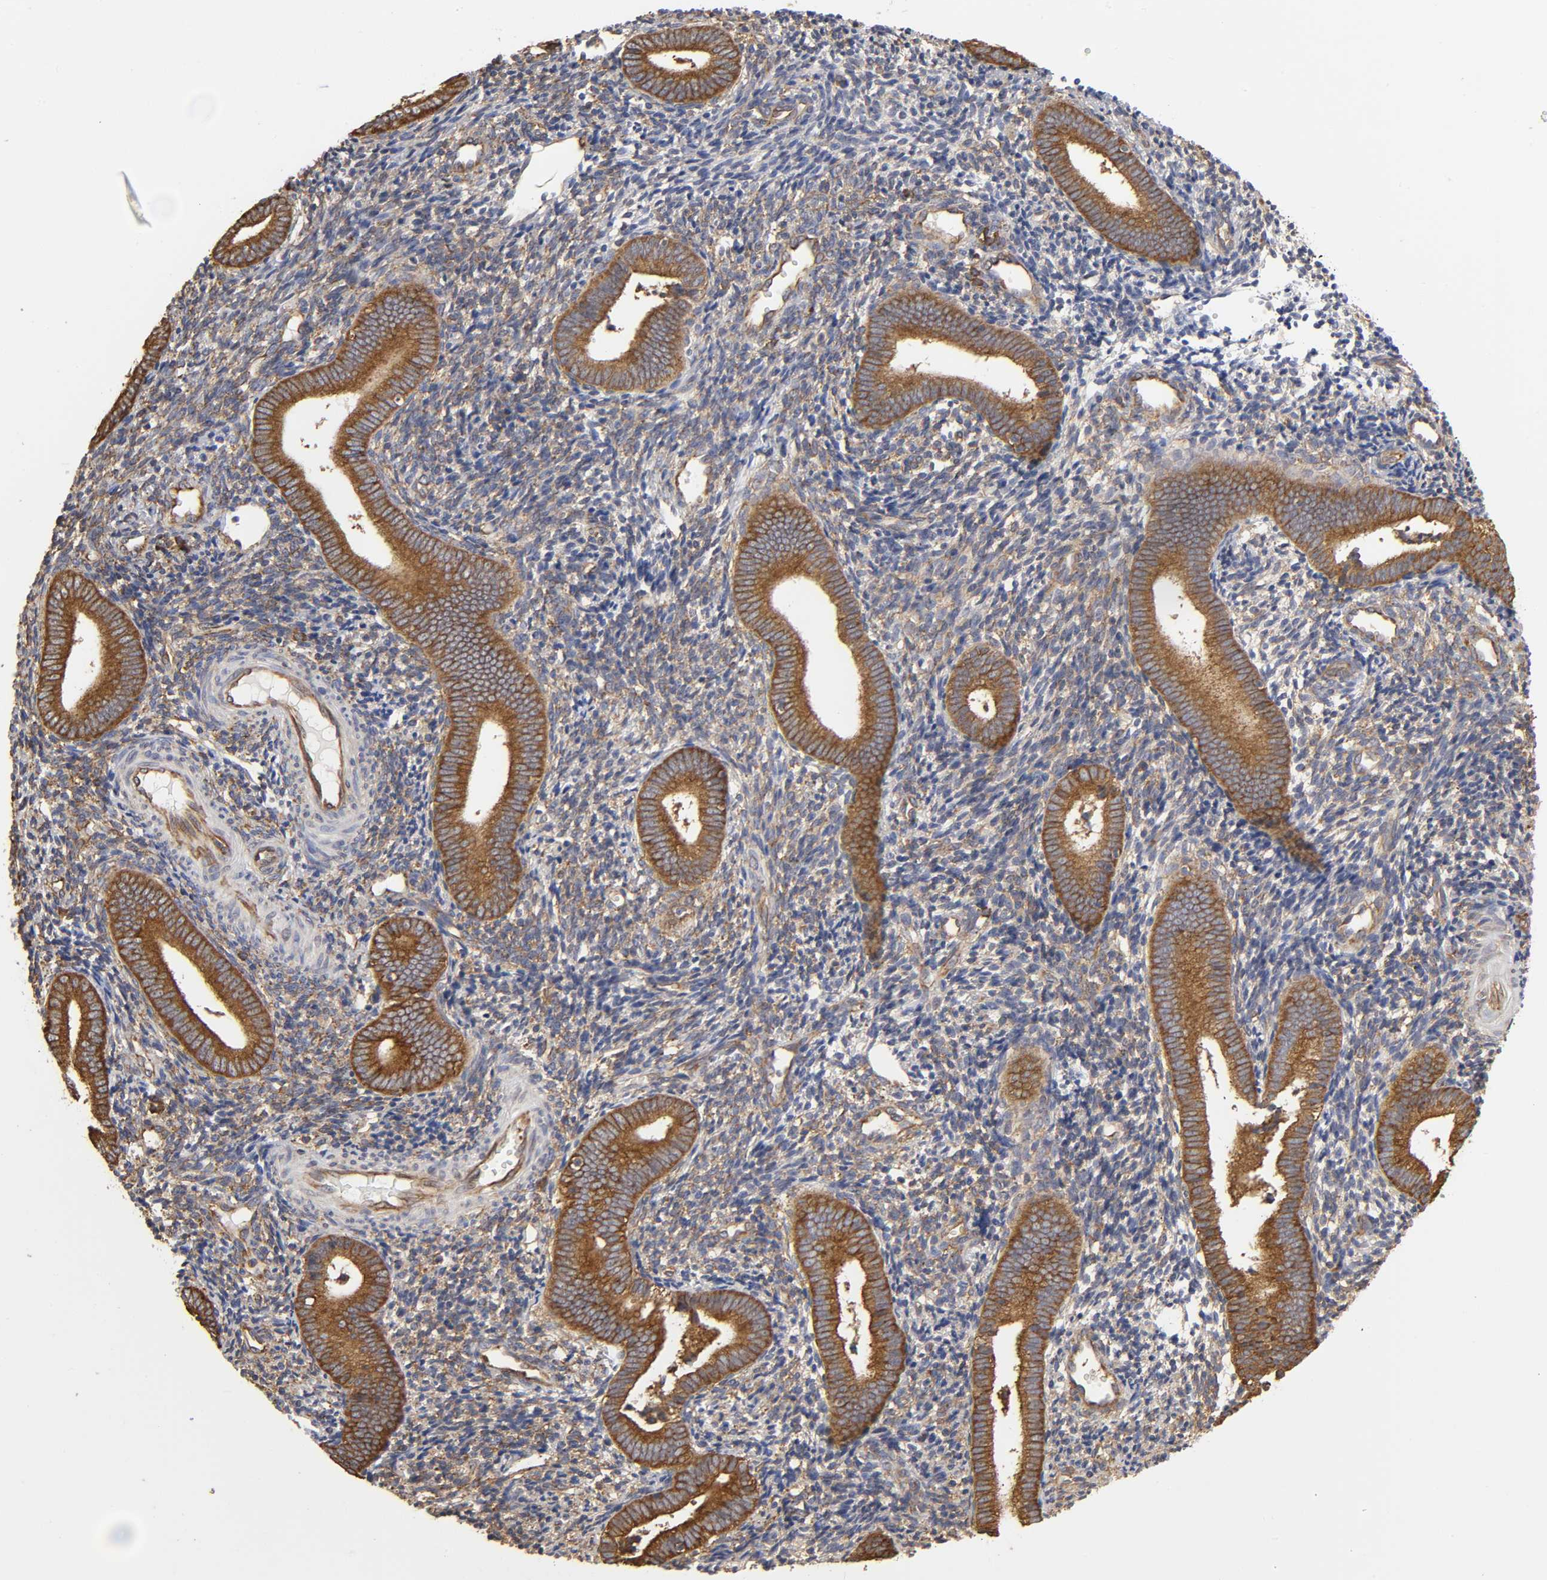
{"staining": {"intensity": "moderate", "quantity": ">75%", "location": "cytoplasmic/membranous"}, "tissue": "endometrium", "cell_type": "Cells in endometrial stroma", "image_type": "normal", "snomed": [{"axis": "morphology", "description": "Normal tissue, NOS"}, {"axis": "topography", "description": "Uterus"}, {"axis": "topography", "description": "Endometrium"}], "caption": "There is medium levels of moderate cytoplasmic/membranous staining in cells in endometrial stroma of normal endometrium, as demonstrated by immunohistochemical staining (brown color).", "gene": "RPL14", "patient": {"sex": "female", "age": 33}}